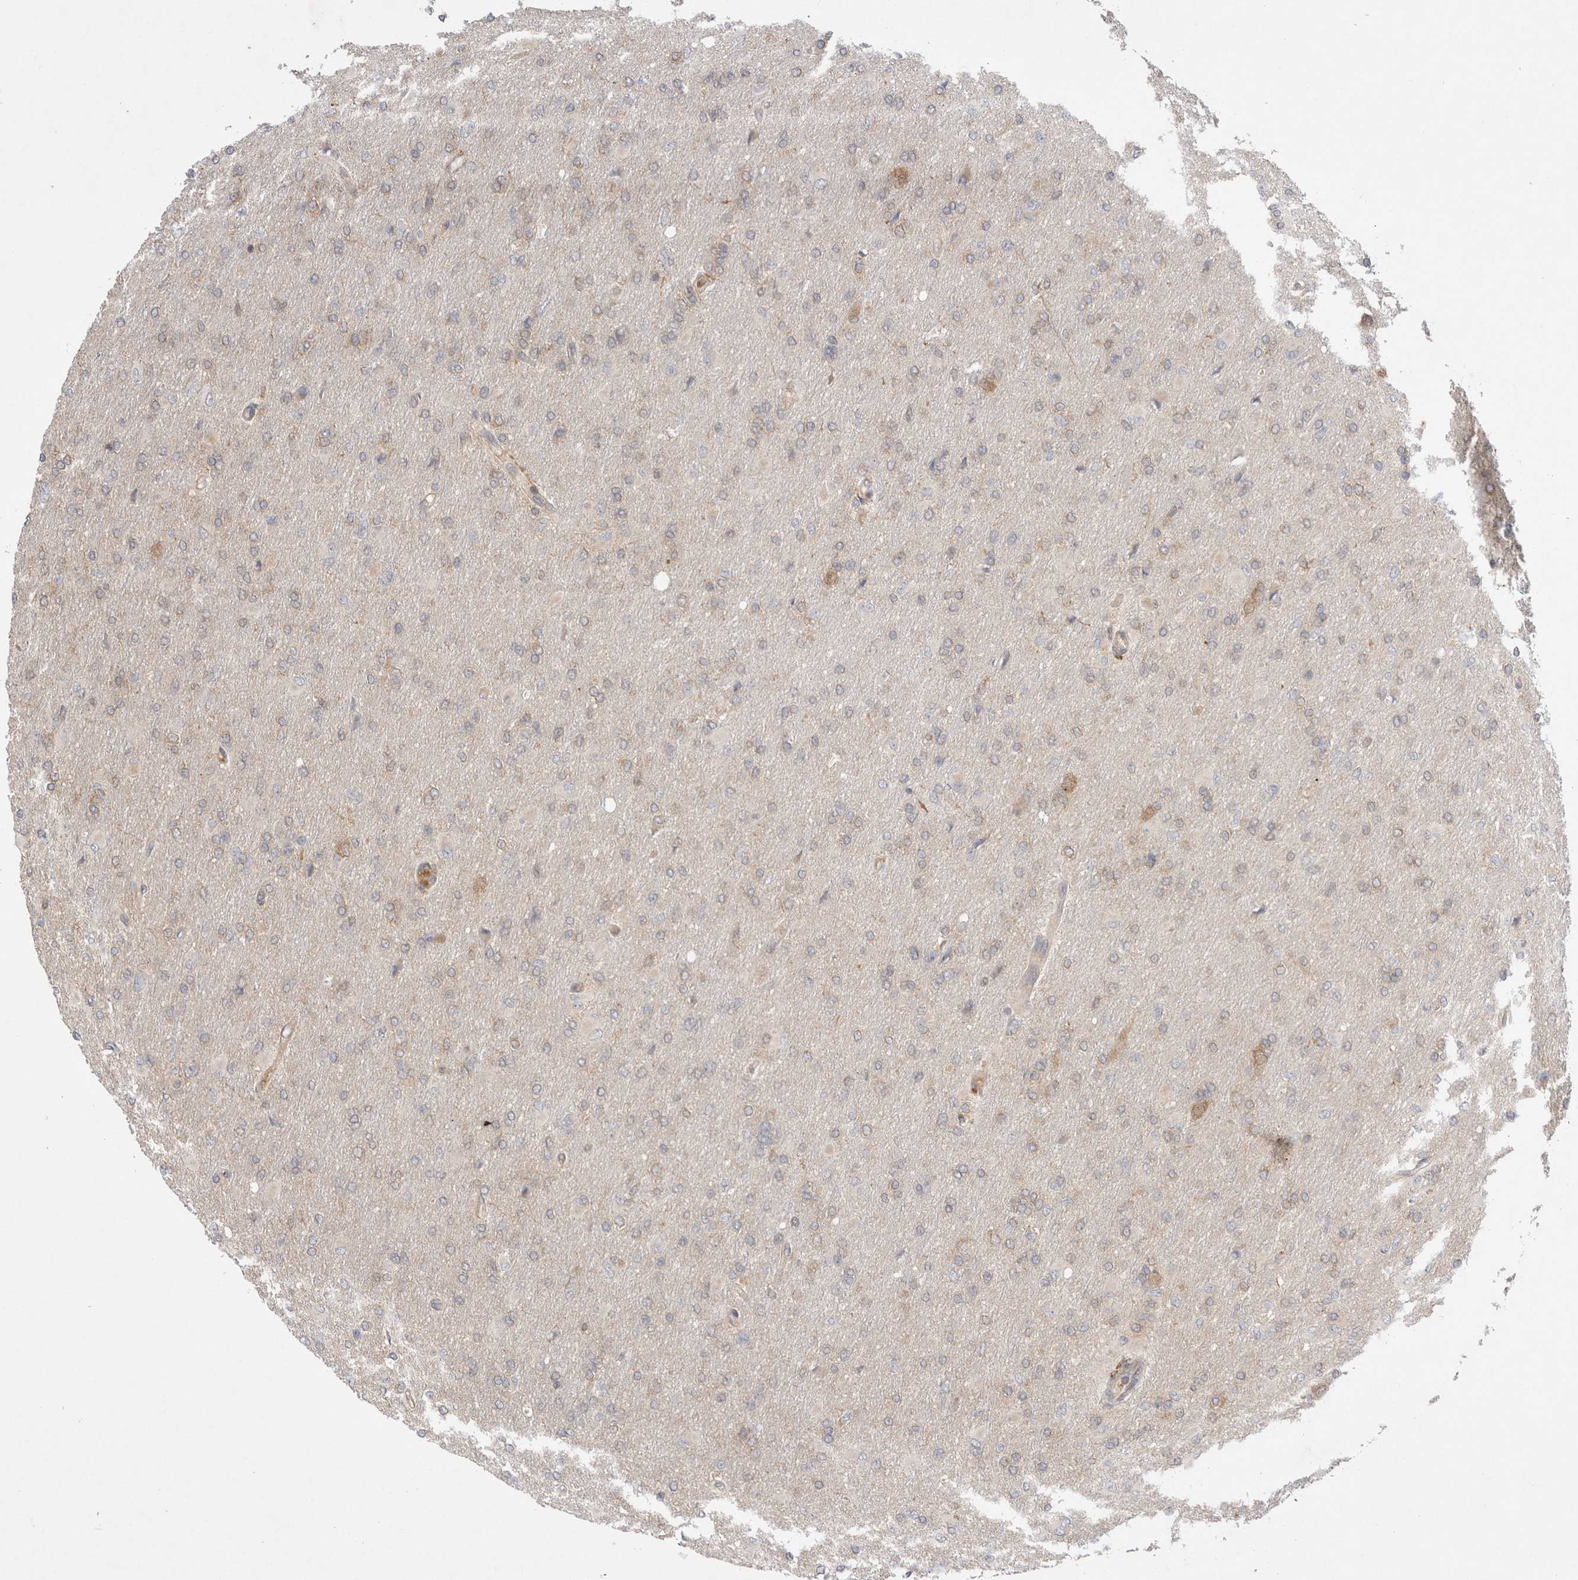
{"staining": {"intensity": "negative", "quantity": "none", "location": "none"}, "tissue": "glioma", "cell_type": "Tumor cells", "image_type": "cancer", "snomed": [{"axis": "morphology", "description": "Glioma, malignant, High grade"}, {"axis": "topography", "description": "Cerebral cortex"}], "caption": "Glioma stained for a protein using immunohistochemistry (IHC) reveals no staining tumor cells.", "gene": "EIF3E", "patient": {"sex": "female", "age": 36}}